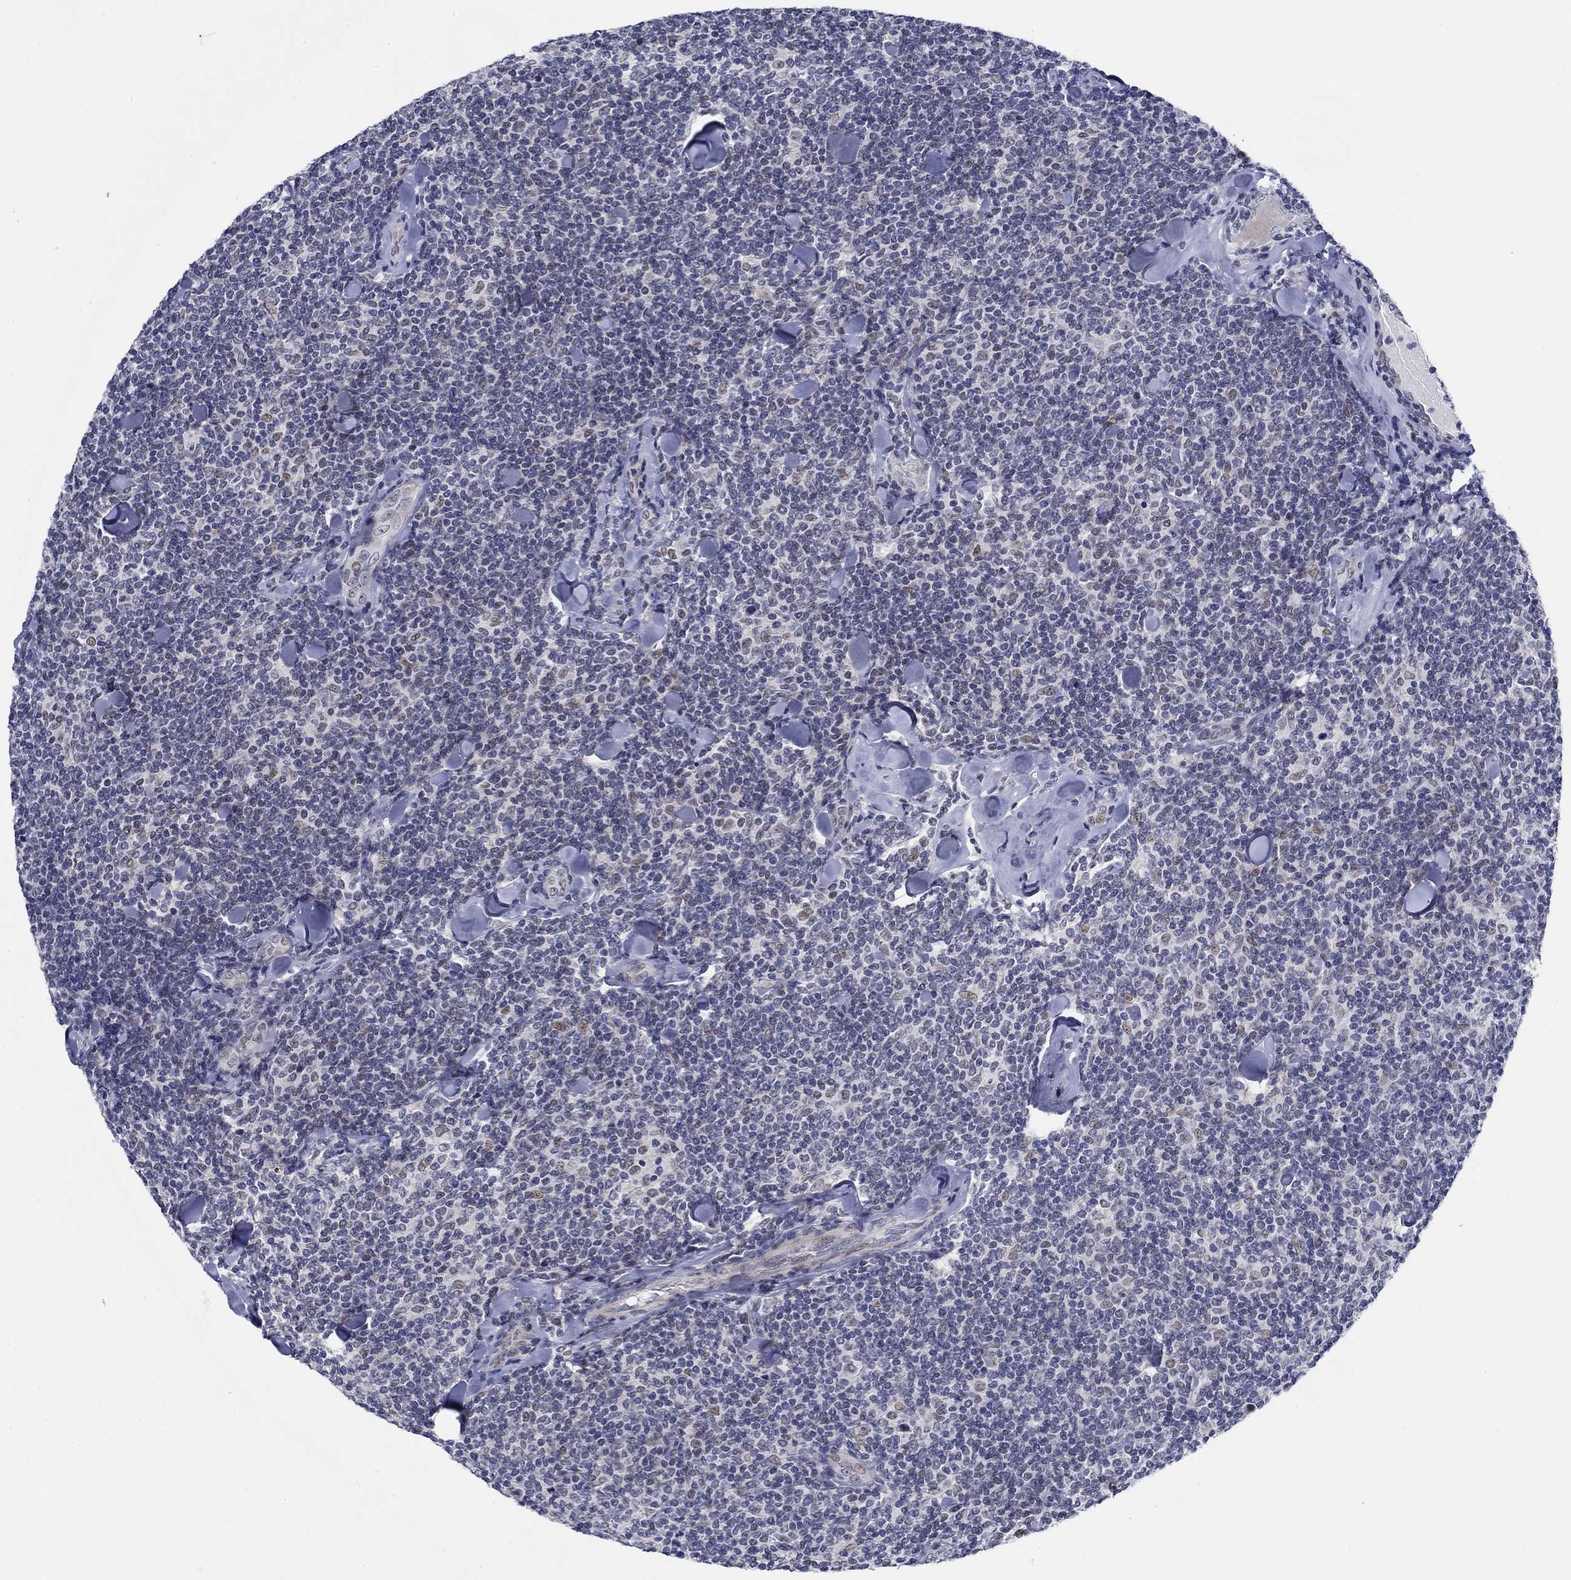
{"staining": {"intensity": "negative", "quantity": "none", "location": "none"}, "tissue": "lymphoma", "cell_type": "Tumor cells", "image_type": "cancer", "snomed": [{"axis": "morphology", "description": "Malignant lymphoma, non-Hodgkin's type, Low grade"}, {"axis": "topography", "description": "Lymph node"}], "caption": "Human lymphoma stained for a protein using immunohistochemistry shows no positivity in tumor cells.", "gene": "SLC34A1", "patient": {"sex": "female", "age": 56}}